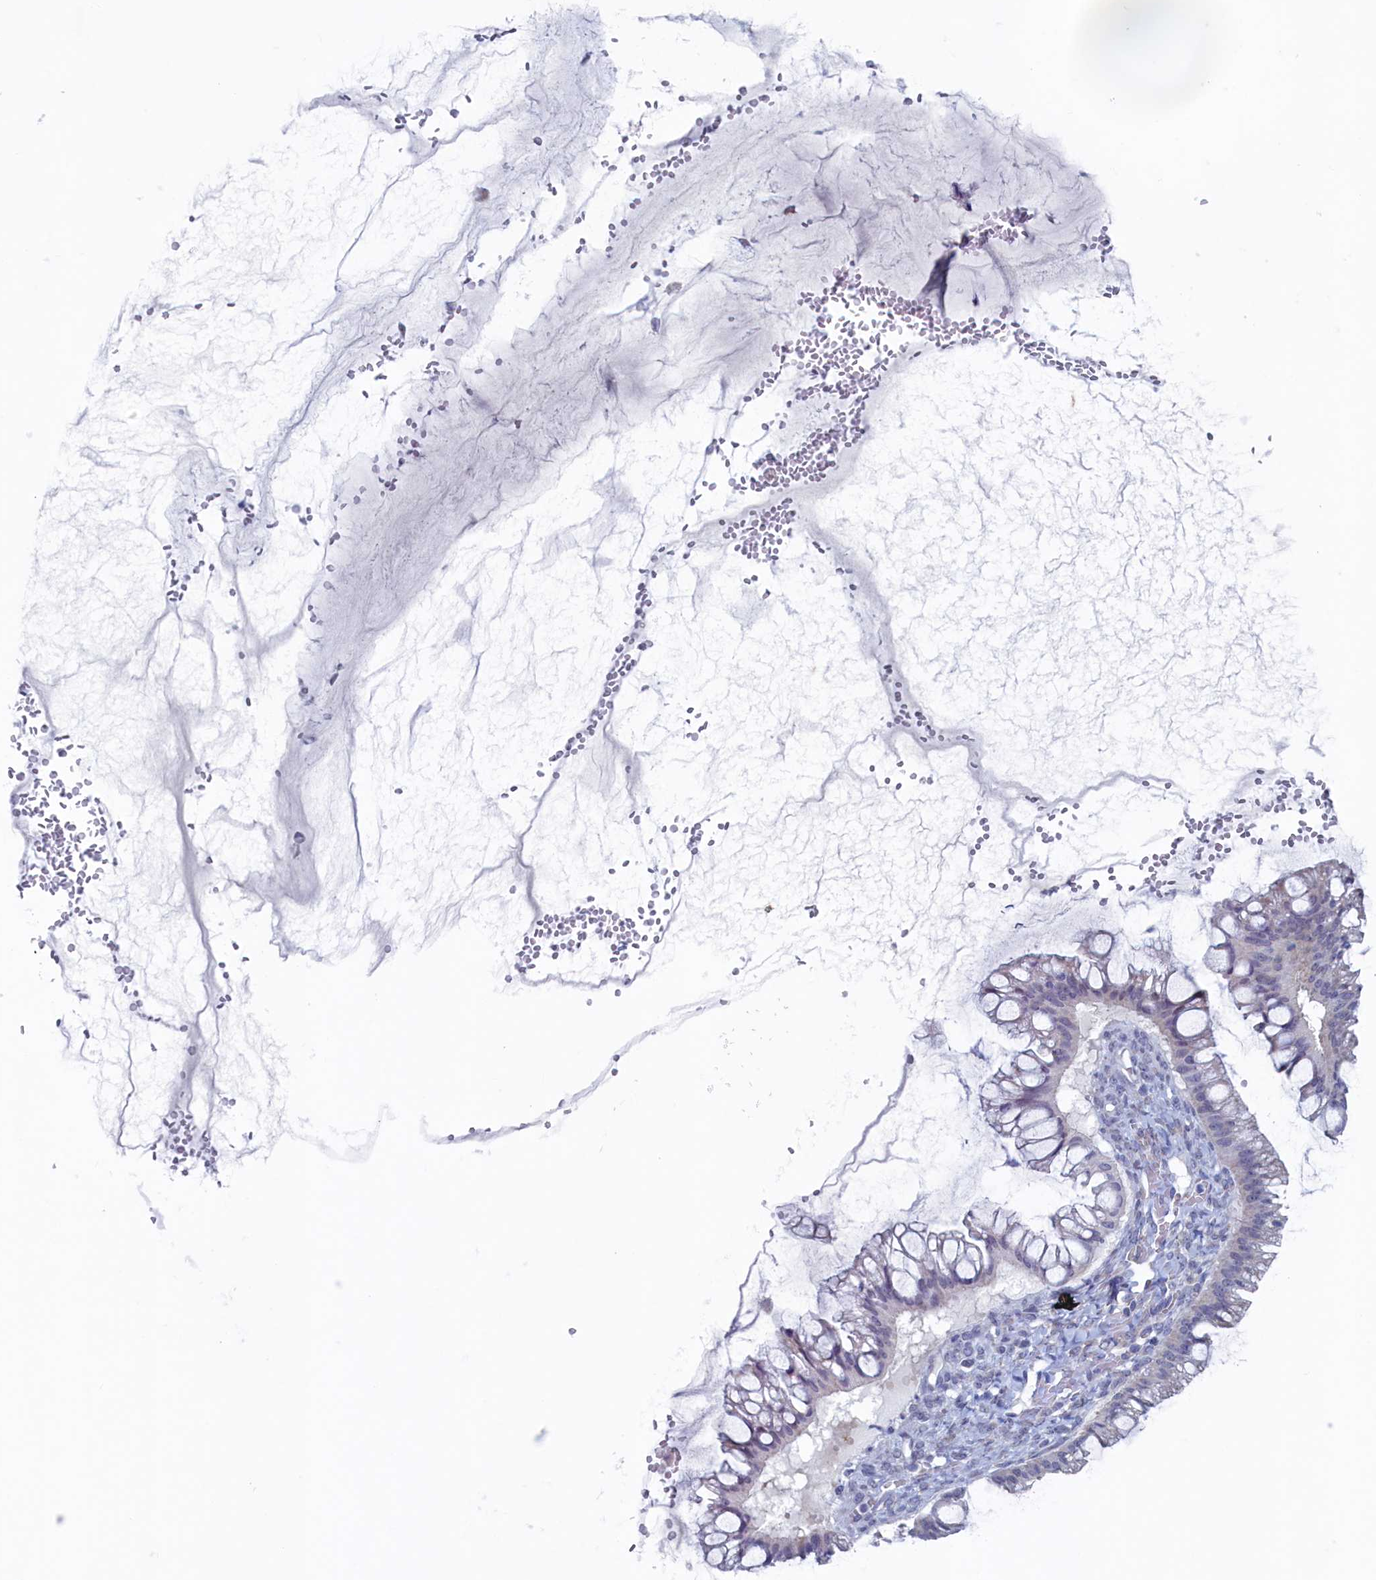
{"staining": {"intensity": "negative", "quantity": "none", "location": "none"}, "tissue": "ovarian cancer", "cell_type": "Tumor cells", "image_type": "cancer", "snomed": [{"axis": "morphology", "description": "Cystadenocarcinoma, mucinous, NOS"}, {"axis": "topography", "description": "Ovary"}], "caption": "DAB (3,3'-diaminobenzidine) immunohistochemical staining of ovarian mucinous cystadenocarcinoma reveals no significant expression in tumor cells.", "gene": "WDR76", "patient": {"sex": "female", "age": 73}}